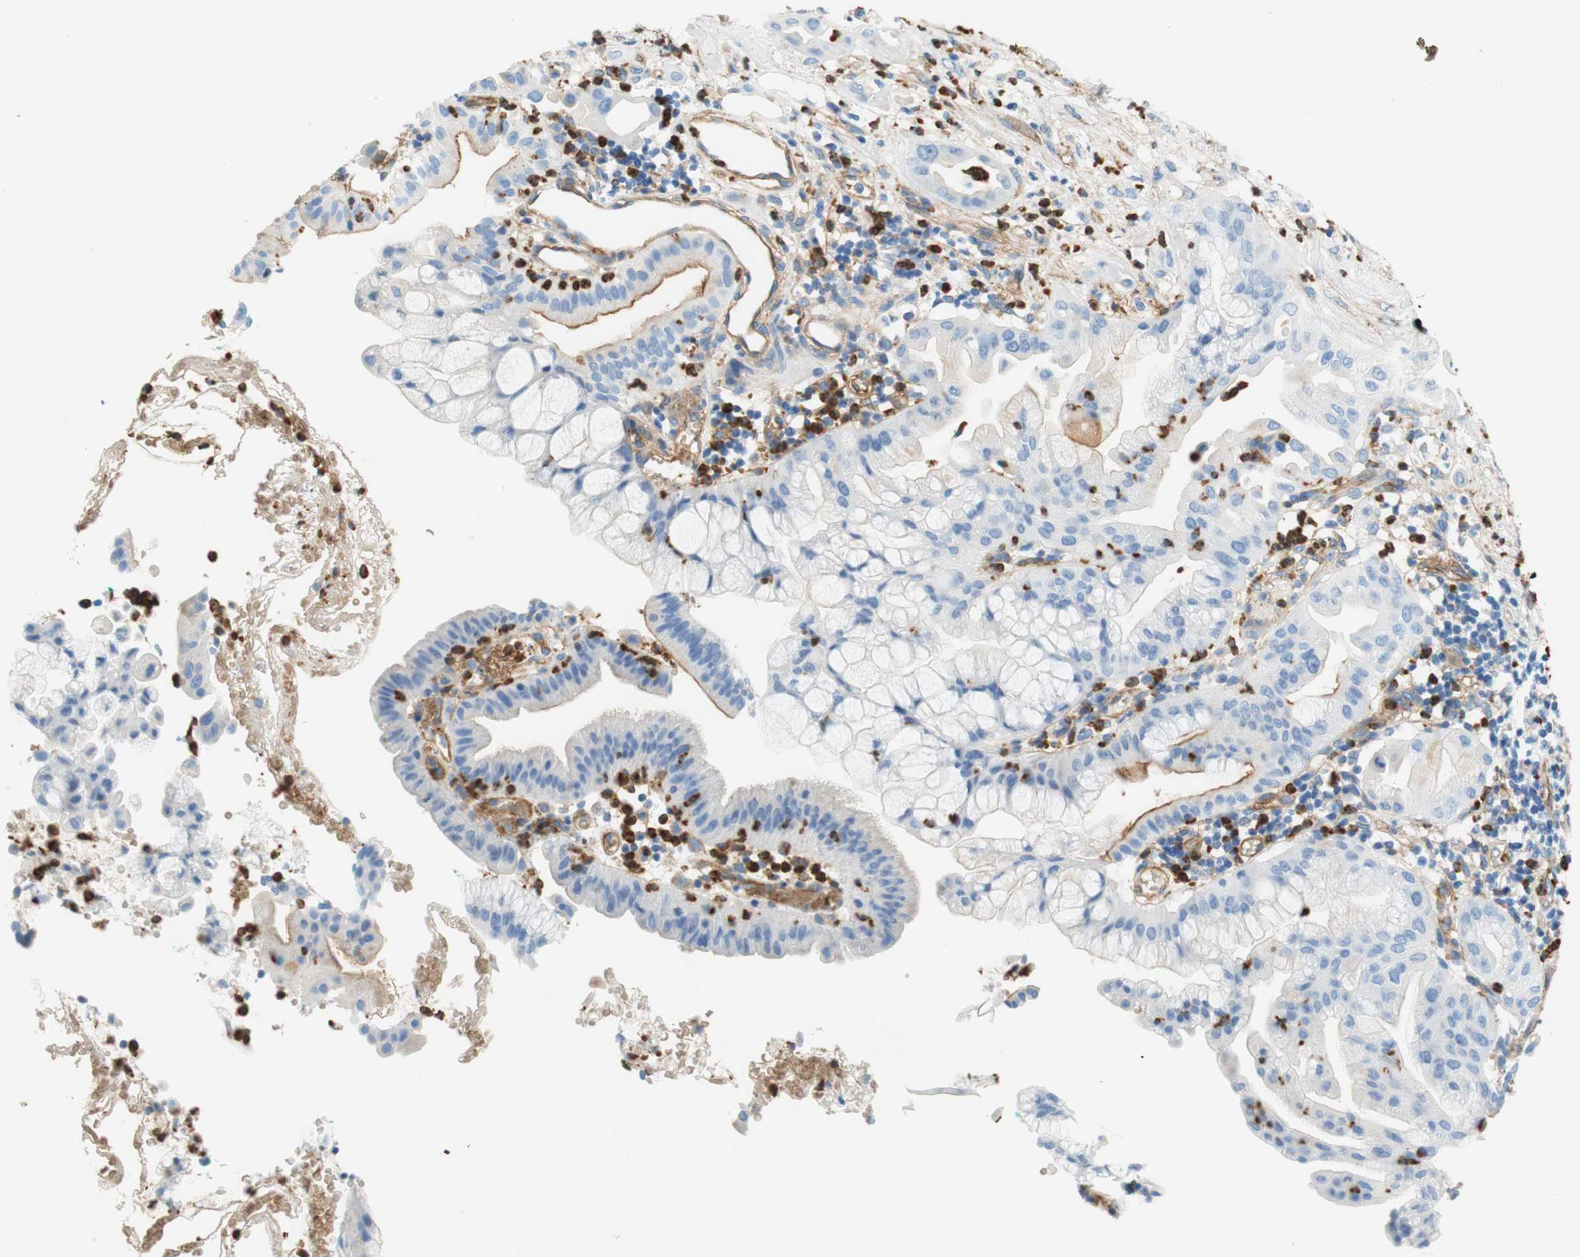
{"staining": {"intensity": "weak", "quantity": "<25%", "location": "cytoplasmic/membranous"}, "tissue": "pancreatic cancer", "cell_type": "Tumor cells", "image_type": "cancer", "snomed": [{"axis": "morphology", "description": "Adenocarcinoma, NOS"}, {"axis": "morphology", "description": "Adenocarcinoma, metastatic, NOS"}, {"axis": "topography", "description": "Lymph node"}, {"axis": "topography", "description": "Pancreas"}, {"axis": "topography", "description": "Duodenum"}], "caption": "Tumor cells are negative for protein expression in human pancreatic cancer (adenocarcinoma).", "gene": "STOM", "patient": {"sex": "female", "age": 64}}